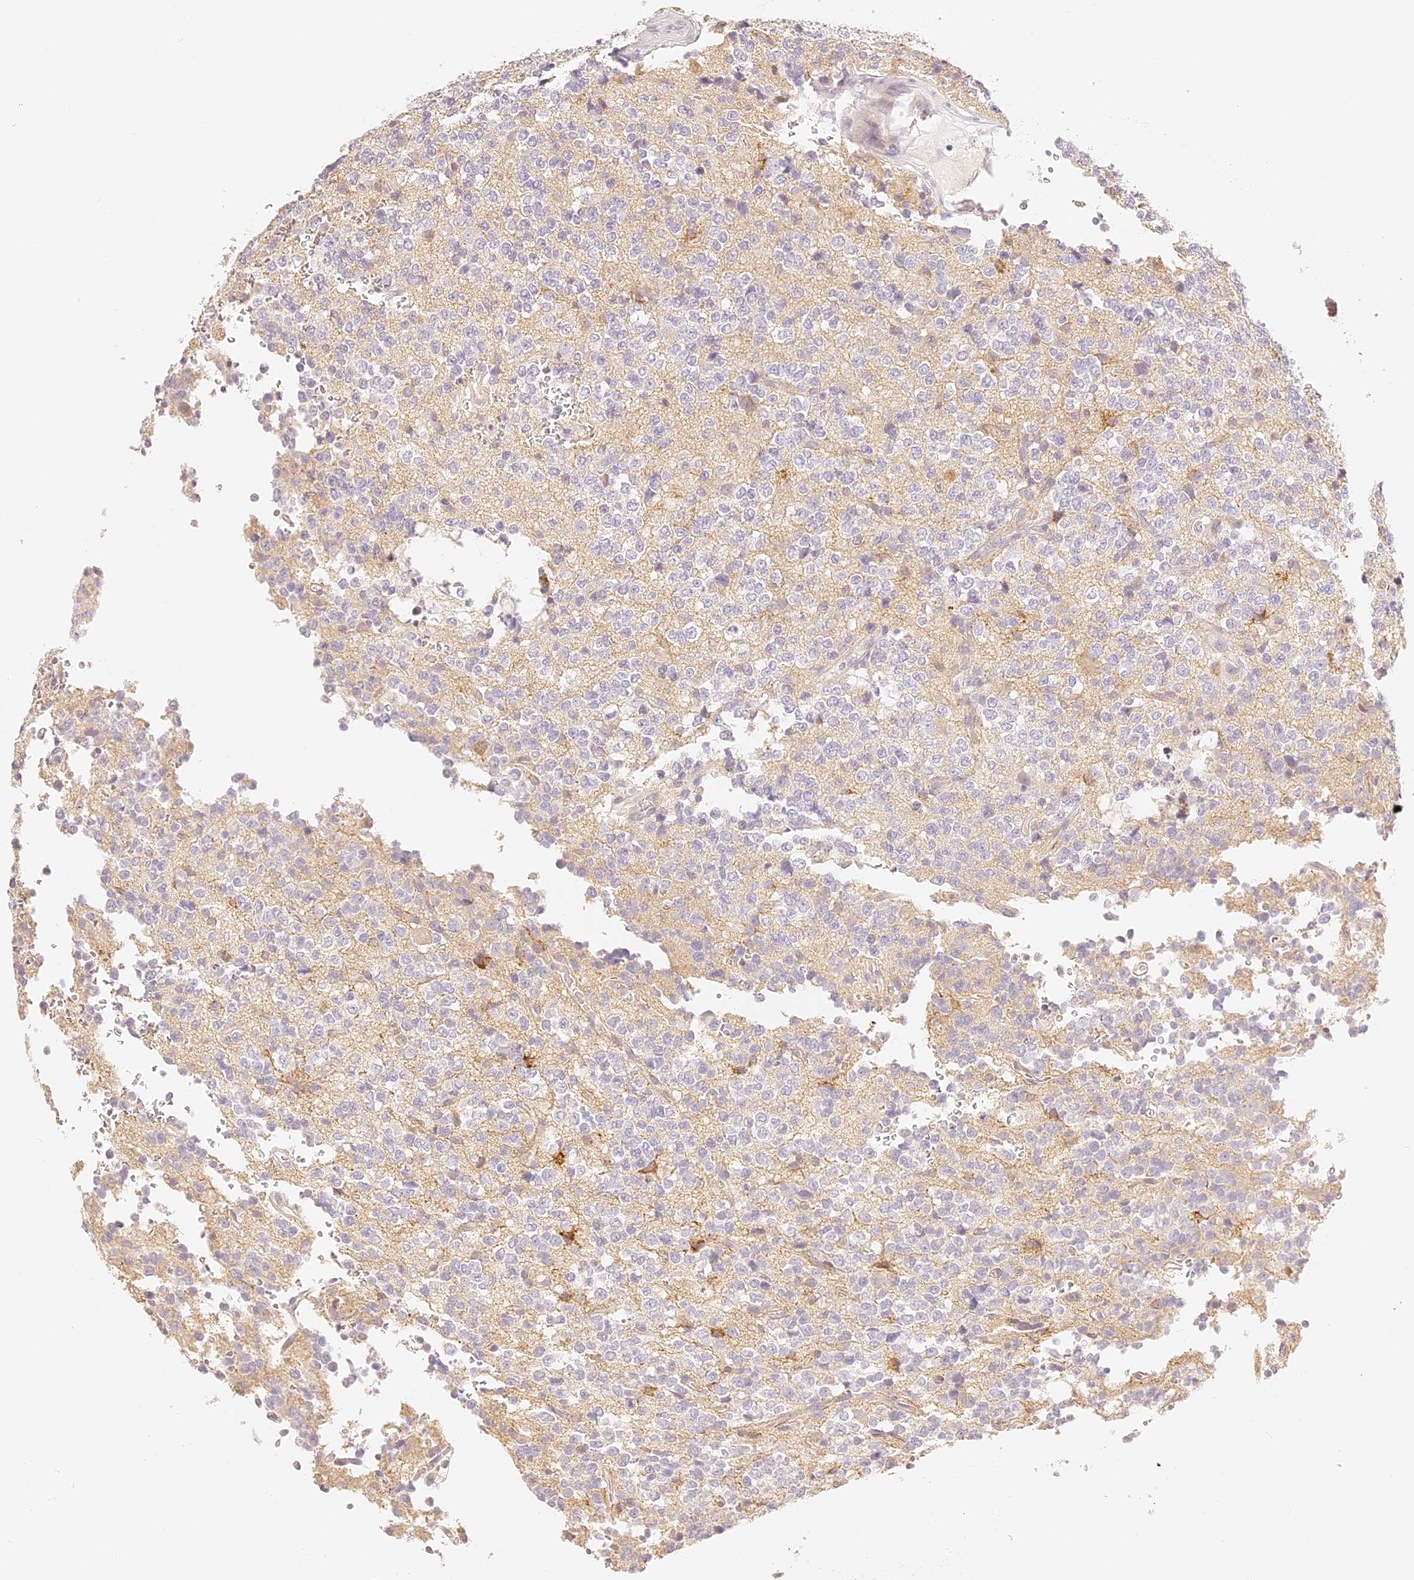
{"staining": {"intensity": "negative", "quantity": "none", "location": "none"}, "tissue": "glioma", "cell_type": "Tumor cells", "image_type": "cancer", "snomed": [{"axis": "morphology", "description": "Glioma, malignant, High grade"}, {"axis": "topography", "description": "Brain"}], "caption": "A high-resolution histopathology image shows immunohistochemistry staining of malignant glioma (high-grade), which exhibits no significant expression in tumor cells. (Brightfield microscopy of DAB (3,3'-diaminobenzidine) immunohistochemistry at high magnification).", "gene": "TRIM45", "patient": {"sex": "female", "age": 62}}